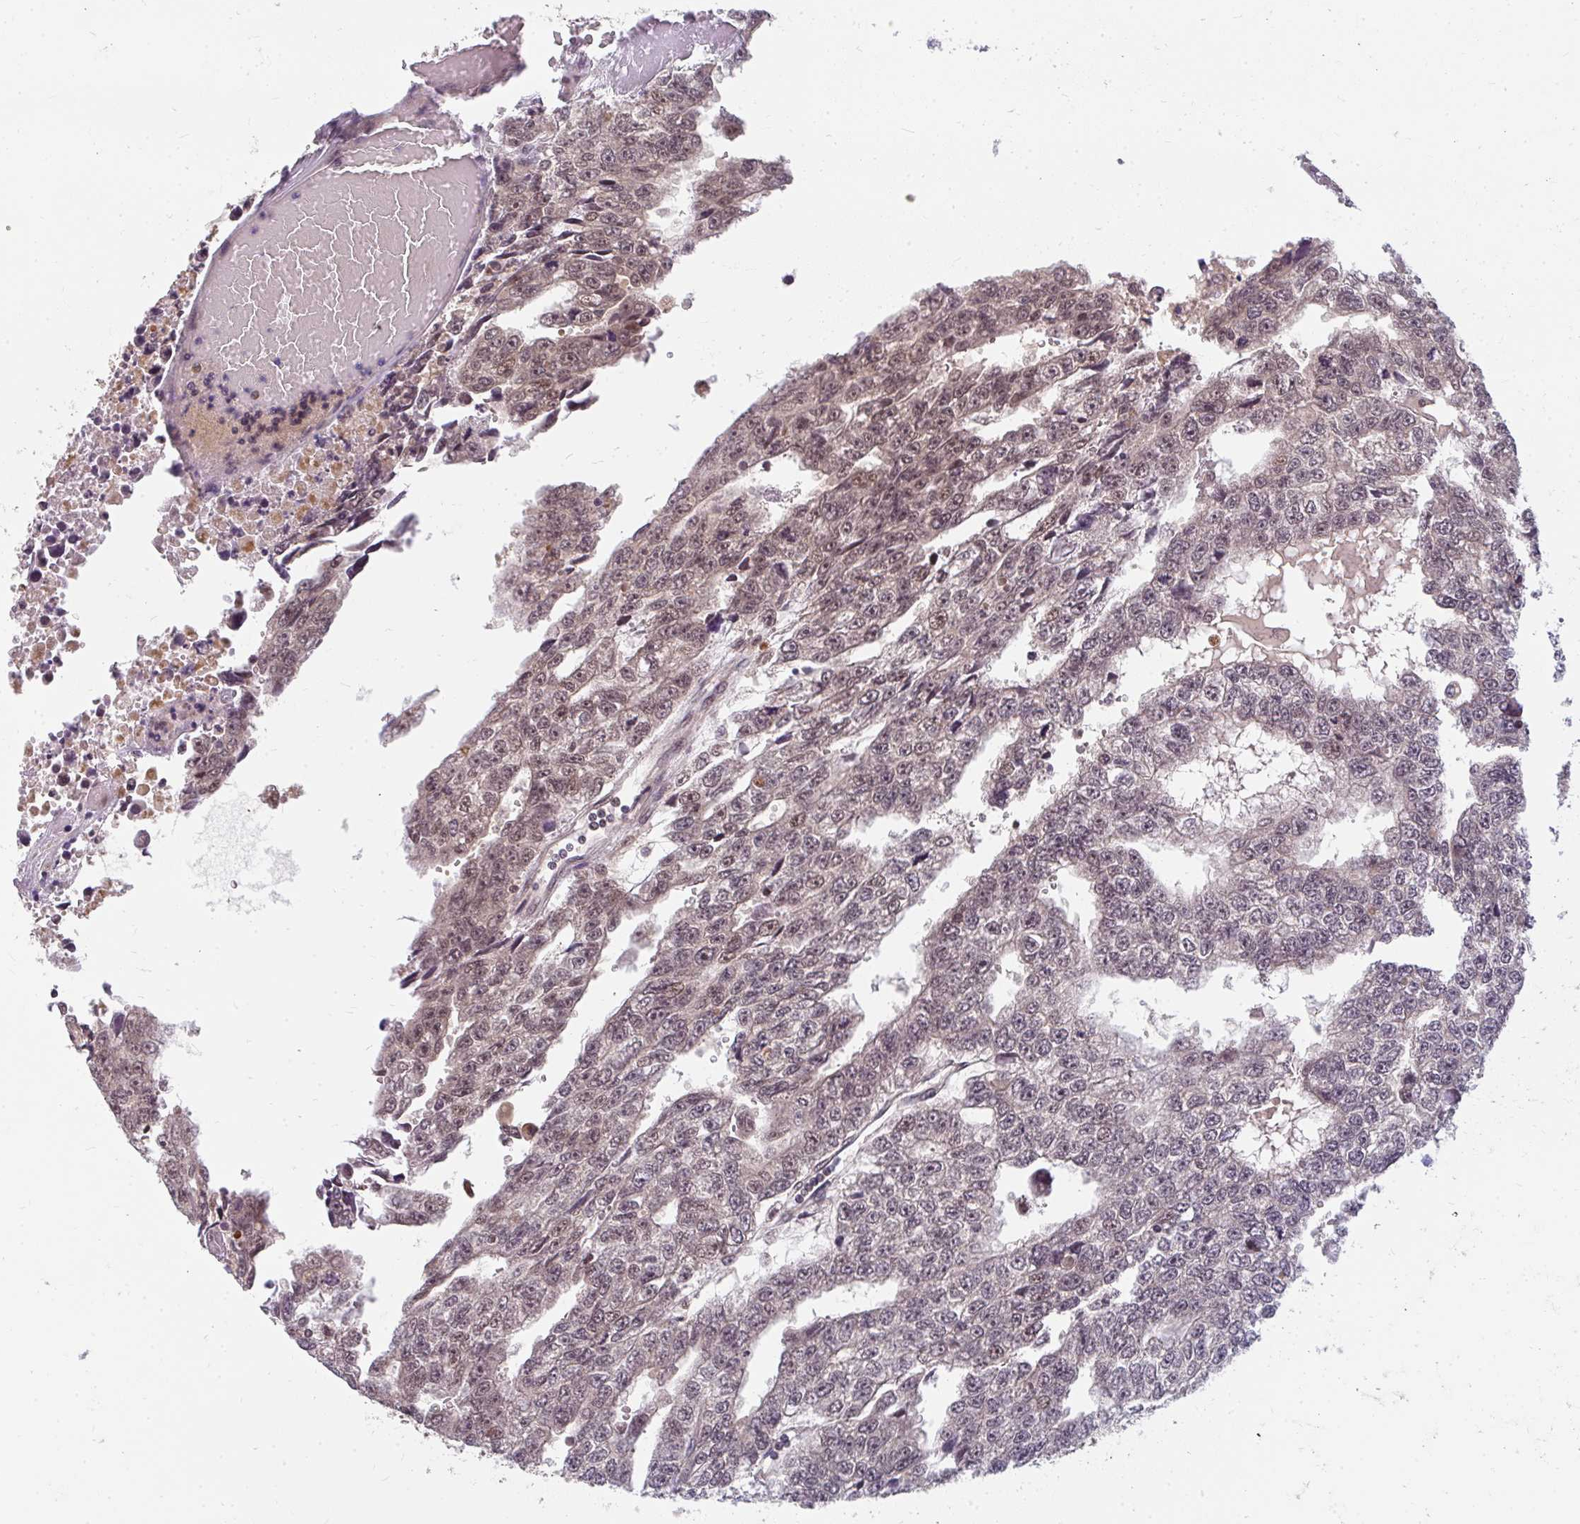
{"staining": {"intensity": "moderate", "quantity": "25%-75%", "location": "nuclear"}, "tissue": "testis cancer", "cell_type": "Tumor cells", "image_type": "cancer", "snomed": [{"axis": "morphology", "description": "Carcinoma, Embryonal, NOS"}, {"axis": "topography", "description": "Testis"}], "caption": "Tumor cells reveal medium levels of moderate nuclear positivity in about 25%-75% of cells in testis cancer (embryonal carcinoma). (Stains: DAB in brown, nuclei in blue, Microscopy: brightfield microscopy at high magnification).", "gene": "GTF3C6", "patient": {"sex": "male", "age": 20}}